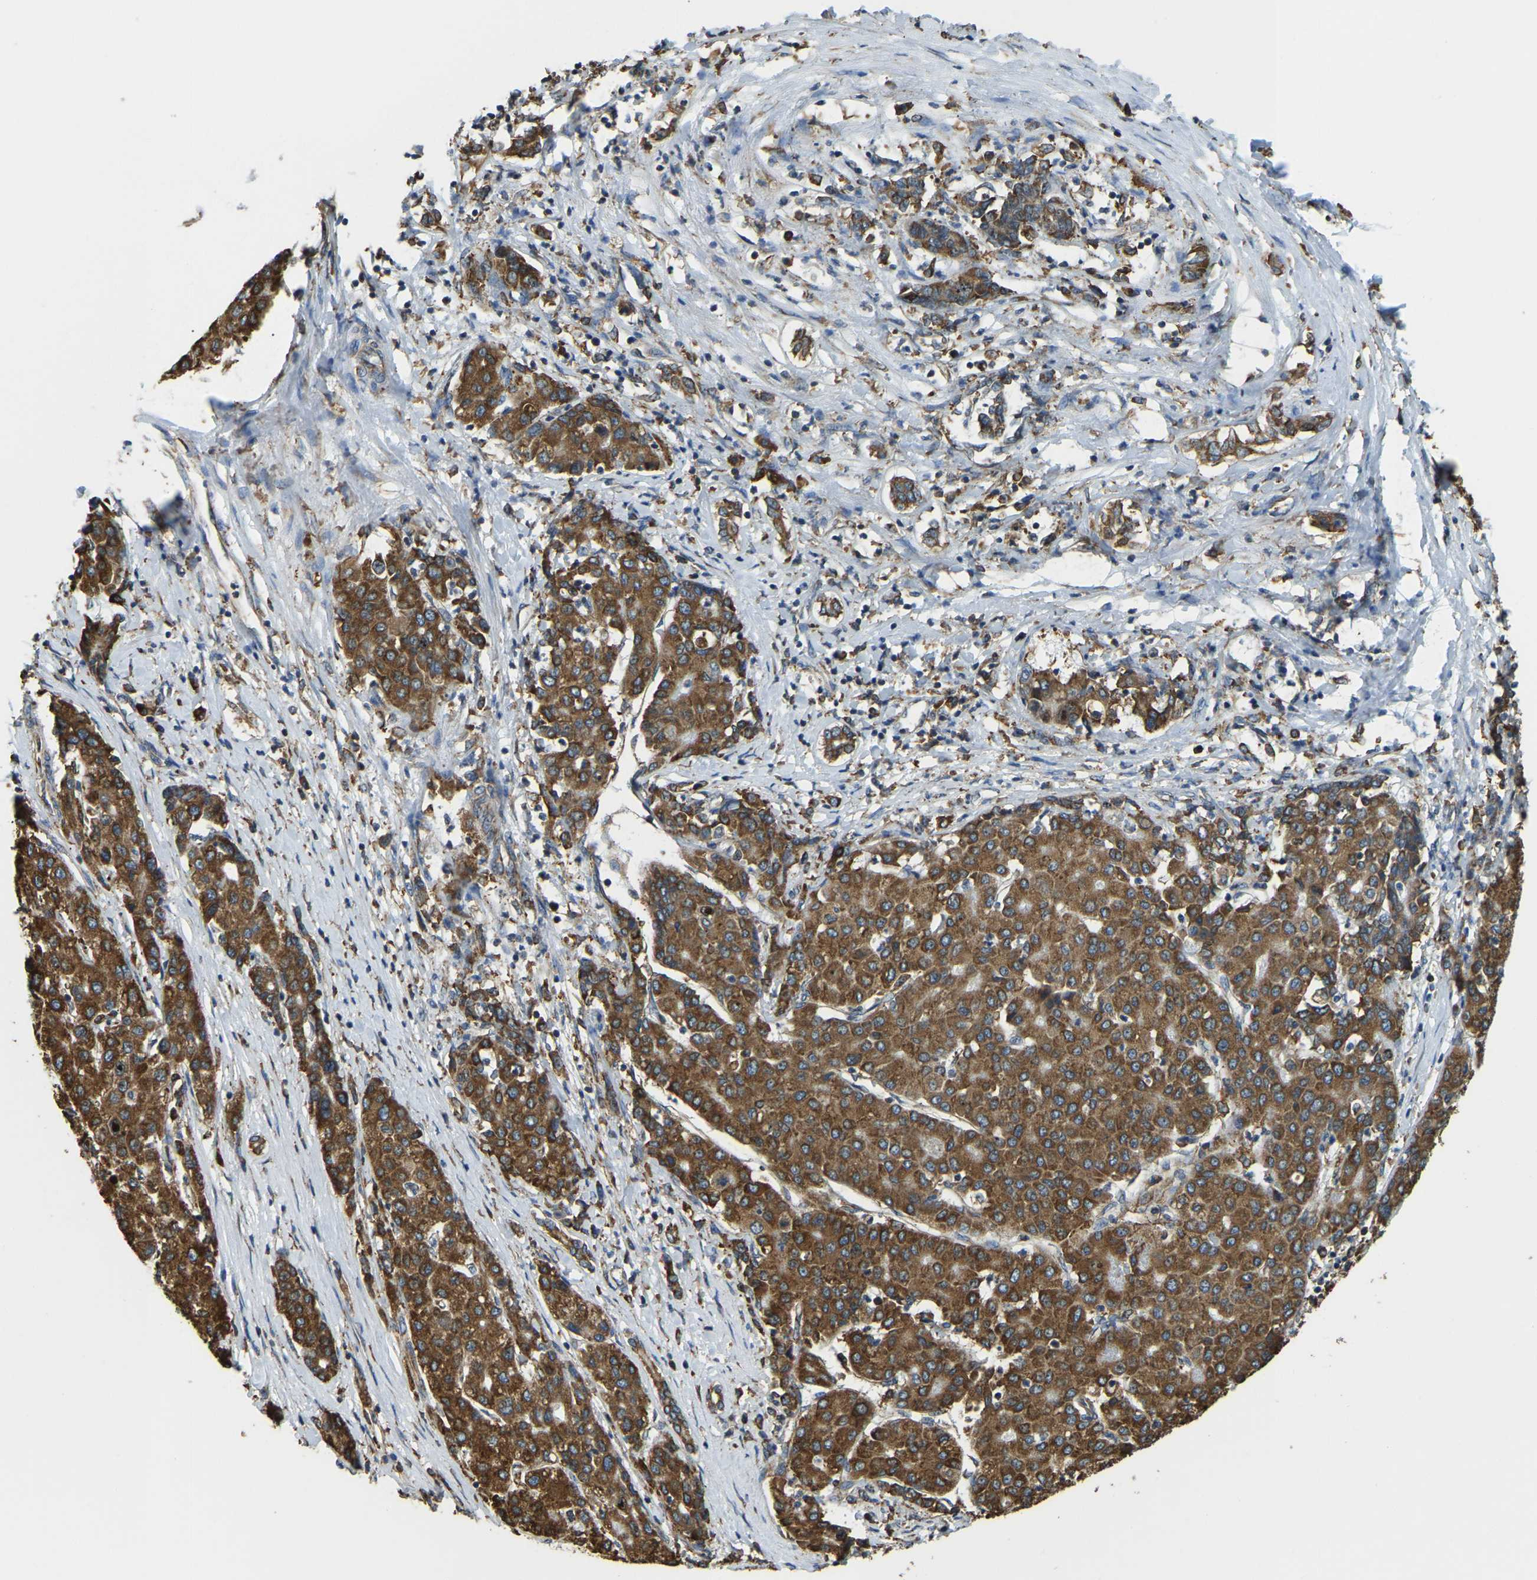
{"staining": {"intensity": "strong", "quantity": ">75%", "location": "cytoplasmic/membranous"}, "tissue": "liver cancer", "cell_type": "Tumor cells", "image_type": "cancer", "snomed": [{"axis": "morphology", "description": "Carcinoma, Hepatocellular, NOS"}, {"axis": "topography", "description": "Liver"}], "caption": "IHC staining of hepatocellular carcinoma (liver), which displays high levels of strong cytoplasmic/membranous expression in about >75% of tumor cells indicating strong cytoplasmic/membranous protein positivity. The staining was performed using DAB (brown) for protein detection and nuclei were counterstained in hematoxylin (blue).", "gene": "RNF115", "patient": {"sex": "male", "age": 65}}